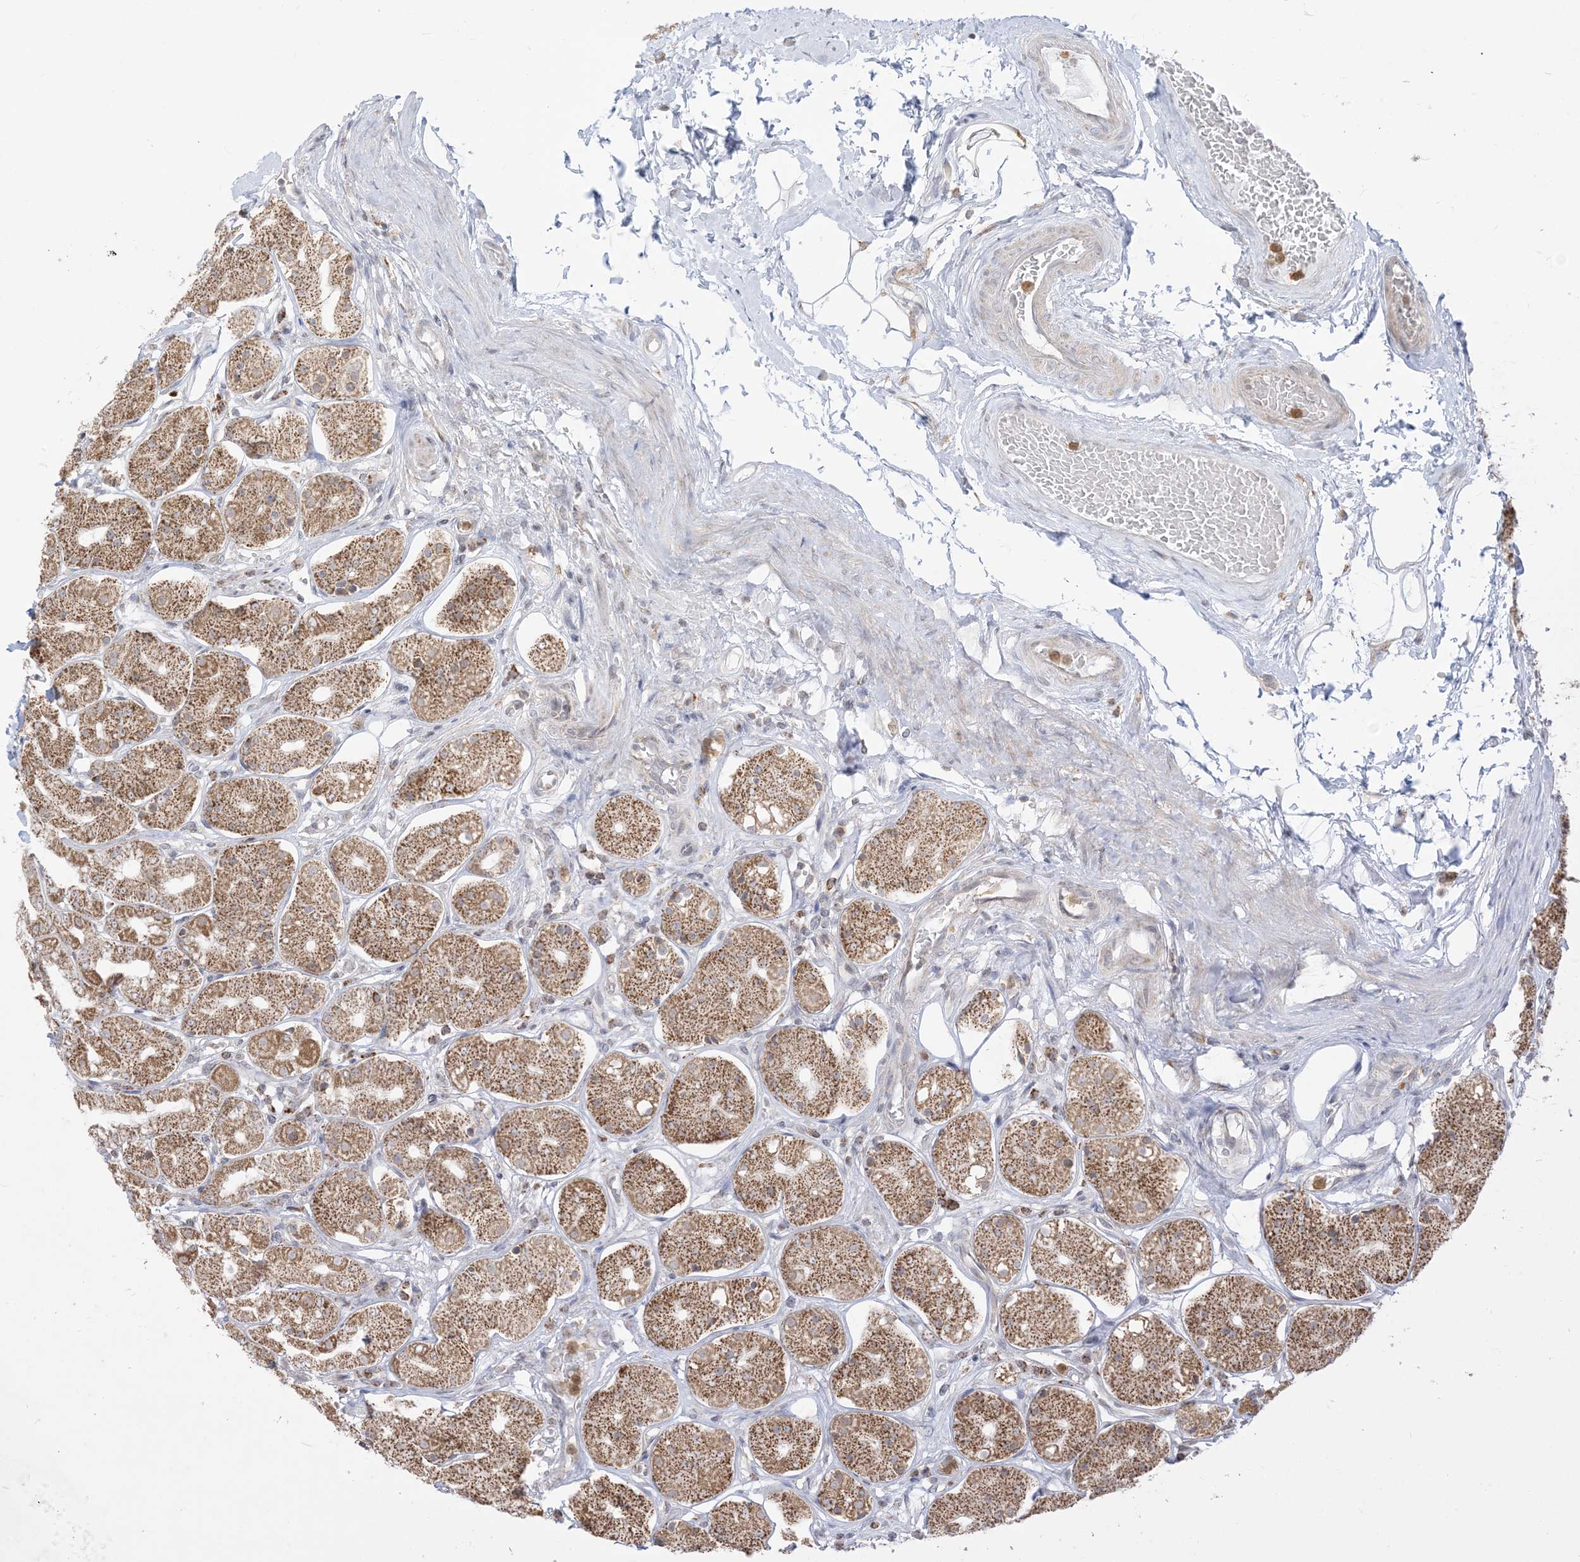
{"staining": {"intensity": "moderate", "quantity": ">75%", "location": "cytoplasmic/membranous"}, "tissue": "stomach", "cell_type": "Glandular cells", "image_type": "normal", "snomed": [{"axis": "morphology", "description": "Normal tissue, NOS"}, {"axis": "topography", "description": "Stomach"}, {"axis": "topography", "description": "Stomach, lower"}], "caption": "Protein expression analysis of normal stomach demonstrates moderate cytoplasmic/membranous expression in approximately >75% of glandular cells.", "gene": "KANSL3", "patient": {"sex": "female", "age": 56}}